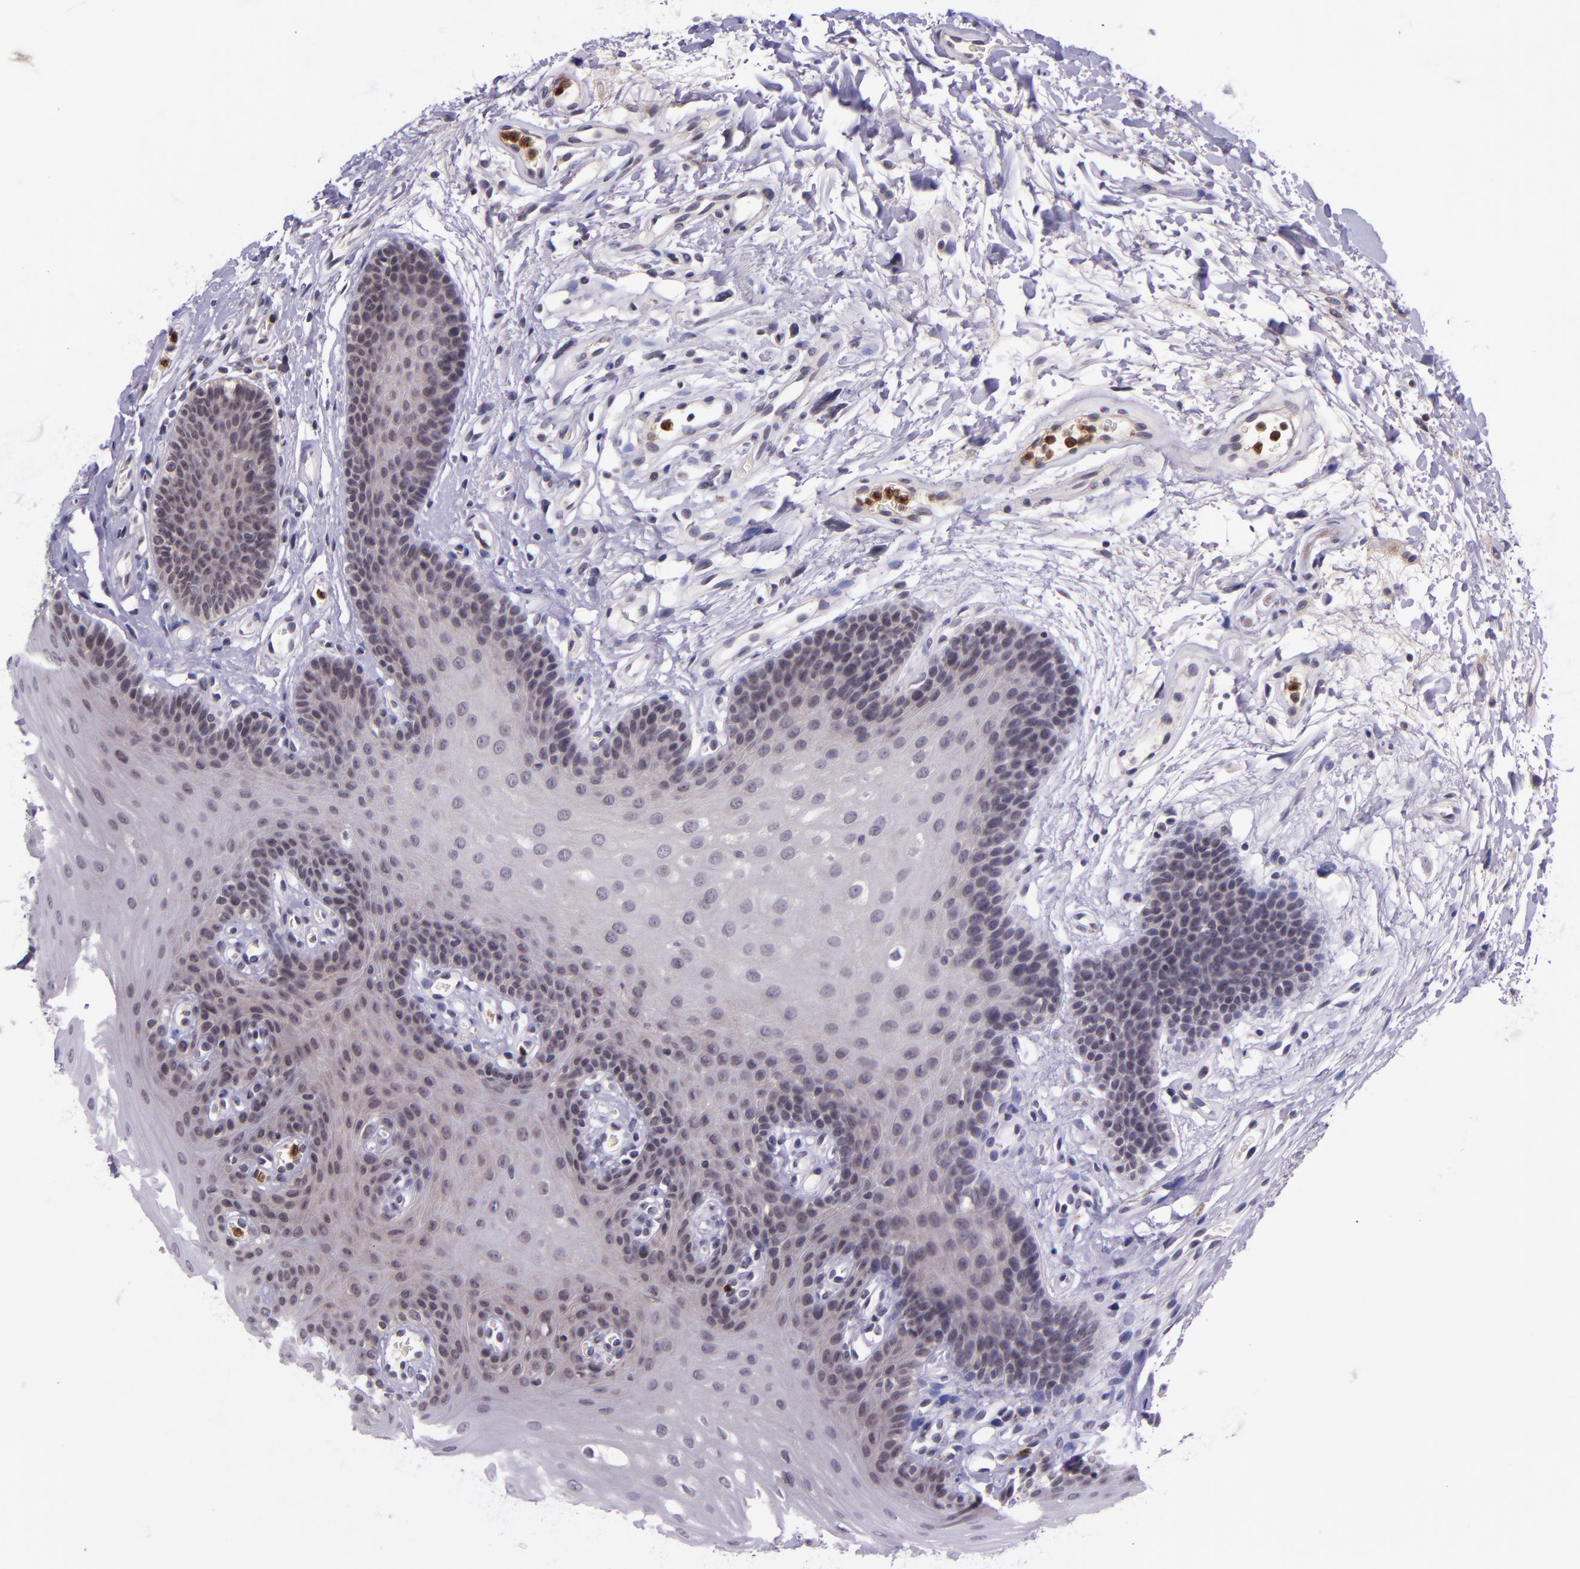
{"staining": {"intensity": "negative", "quantity": "none", "location": "none"}, "tissue": "oral mucosa", "cell_type": "Squamous epithelial cells", "image_type": "normal", "snomed": [{"axis": "morphology", "description": "Normal tissue, NOS"}, {"axis": "topography", "description": "Oral tissue"}], "caption": "High power microscopy micrograph of an immunohistochemistry (IHC) histopathology image of unremarkable oral mucosa, revealing no significant staining in squamous epithelial cells.", "gene": "SELL", "patient": {"sex": "male", "age": 62}}